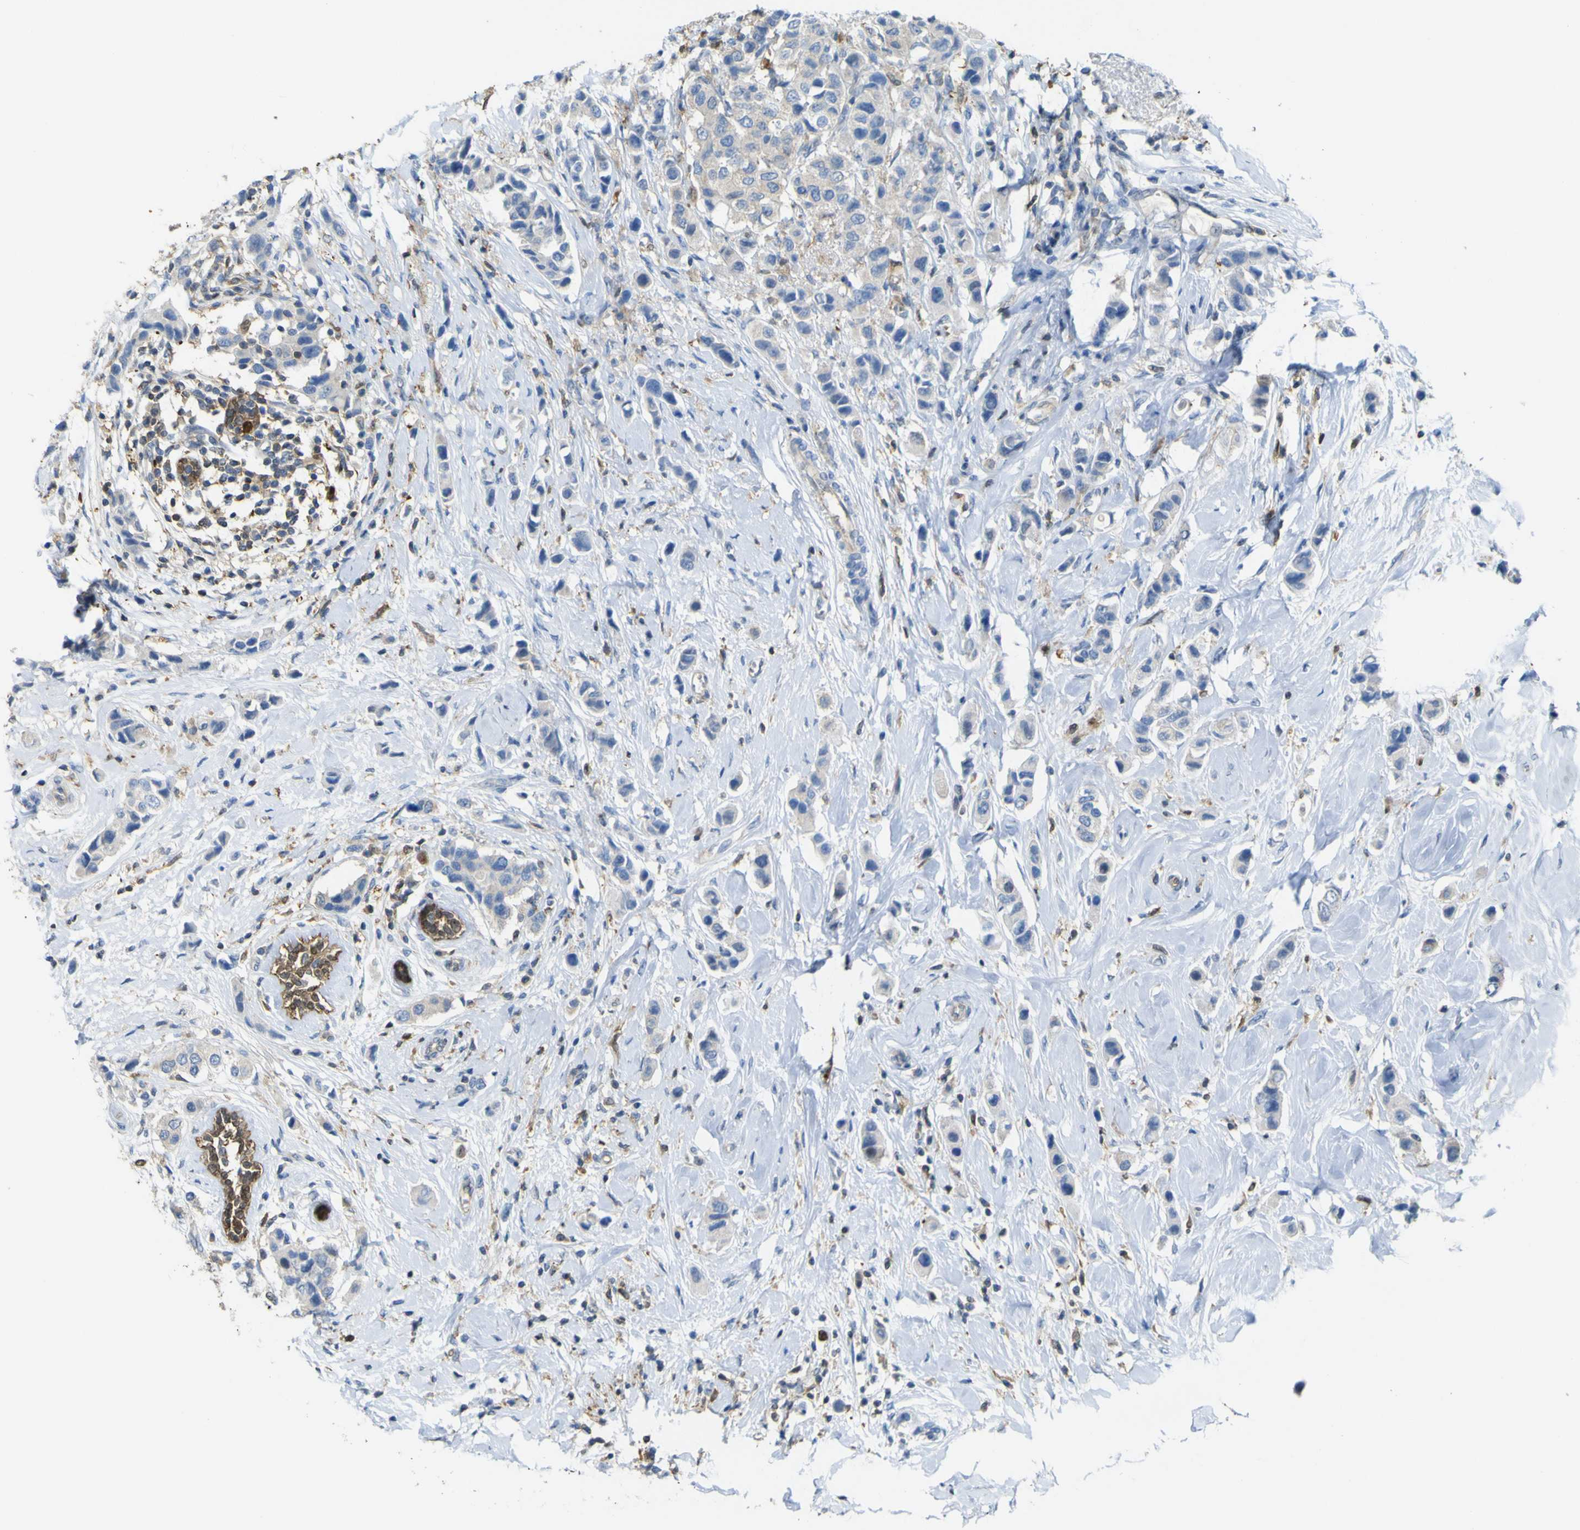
{"staining": {"intensity": "weak", "quantity": "25%-75%", "location": "cytoplasmic/membranous"}, "tissue": "breast cancer", "cell_type": "Tumor cells", "image_type": "cancer", "snomed": [{"axis": "morphology", "description": "Normal tissue, NOS"}, {"axis": "morphology", "description": "Duct carcinoma"}, {"axis": "topography", "description": "Breast"}], "caption": "This is an image of immunohistochemistry (IHC) staining of breast cancer, which shows weak positivity in the cytoplasmic/membranous of tumor cells.", "gene": "ABHD3", "patient": {"sex": "female", "age": 50}}